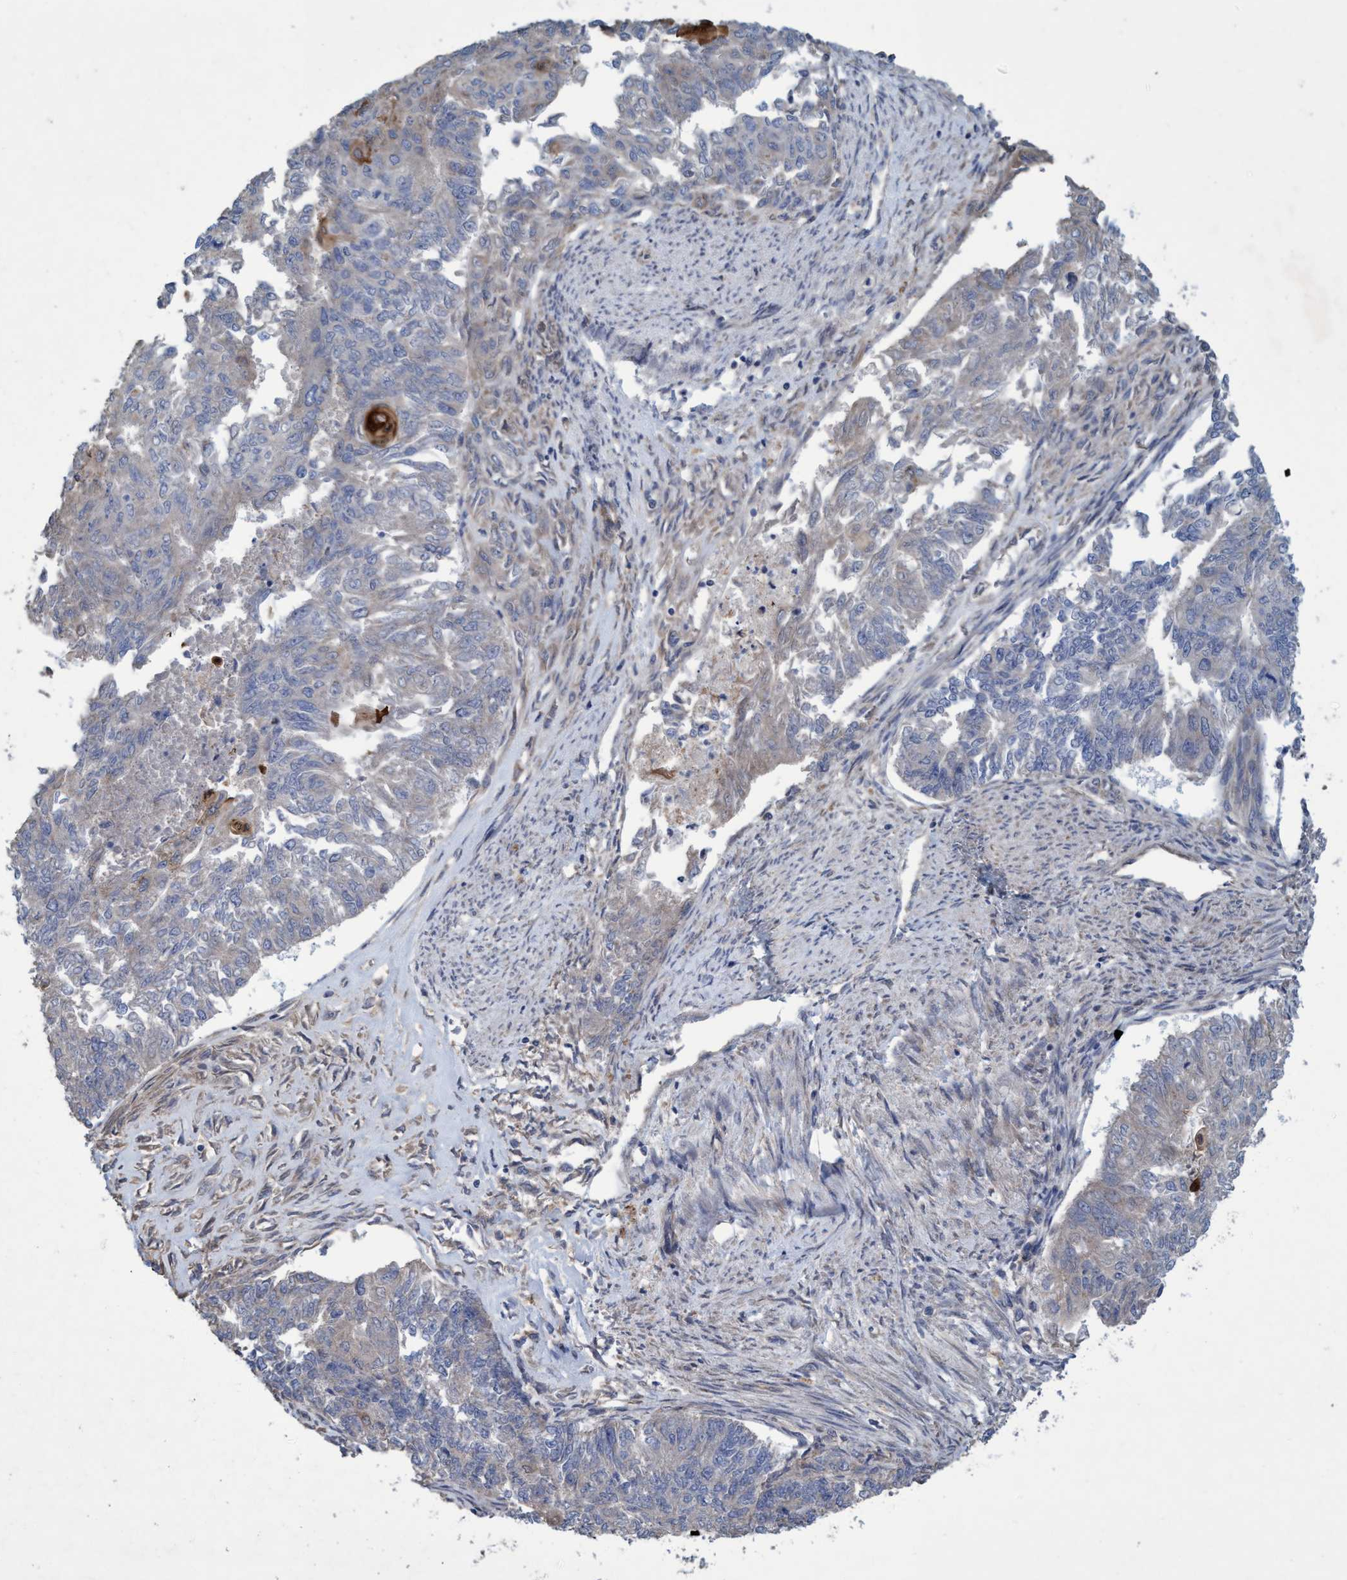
{"staining": {"intensity": "moderate", "quantity": "<25%", "location": "cytoplasmic/membranous"}, "tissue": "endometrial cancer", "cell_type": "Tumor cells", "image_type": "cancer", "snomed": [{"axis": "morphology", "description": "Adenocarcinoma, NOS"}, {"axis": "topography", "description": "Endometrium"}], "caption": "High-power microscopy captured an immunohistochemistry image of endometrial cancer (adenocarcinoma), revealing moderate cytoplasmic/membranous expression in about <25% of tumor cells.", "gene": "BICD2", "patient": {"sex": "female", "age": 32}}